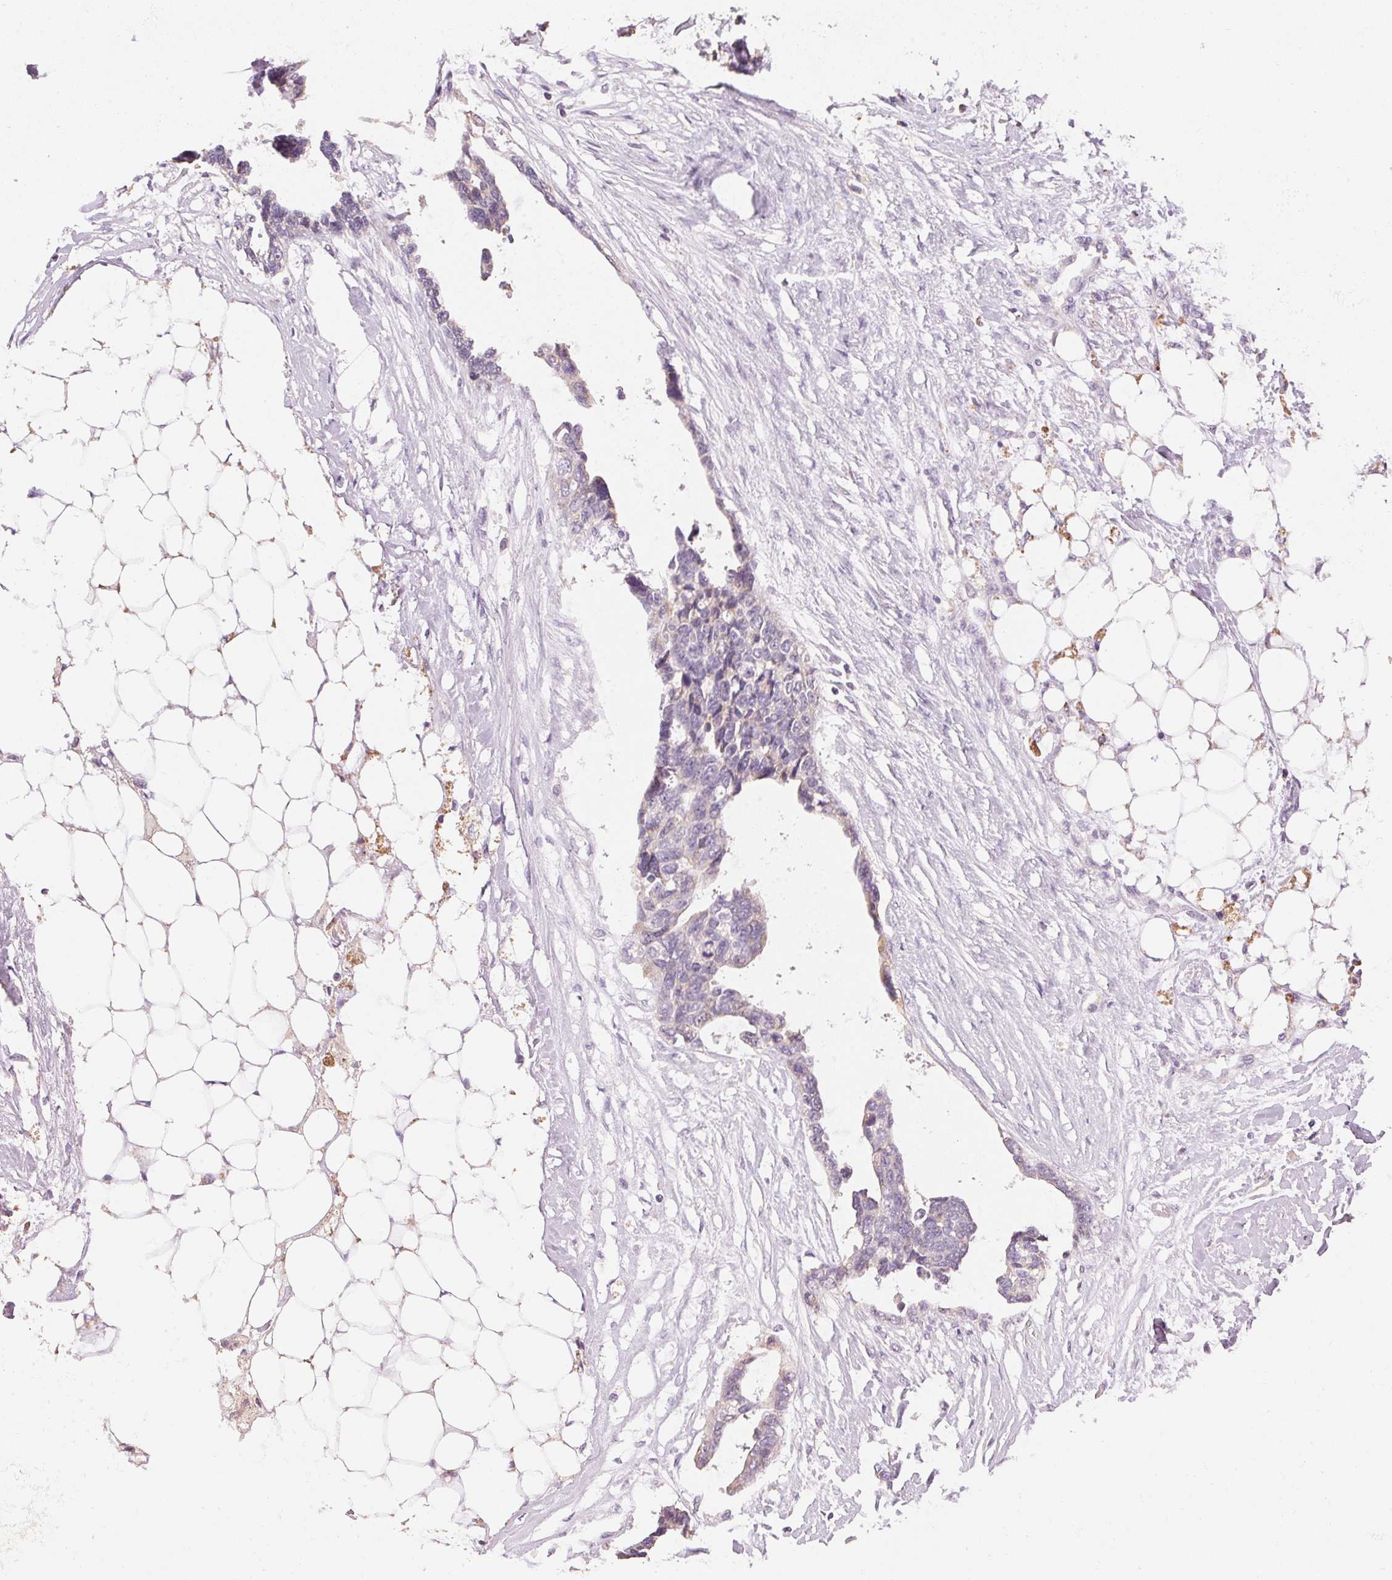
{"staining": {"intensity": "negative", "quantity": "none", "location": "none"}, "tissue": "ovarian cancer", "cell_type": "Tumor cells", "image_type": "cancer", "snomed": [{"axis": "morphology", "description": "Cystadenocarcinoma, serous, NOS"}, {"axis": "topography", "description": "Ovary"}], "caption": "Immunohistochemistry (IHC) micrograph of human serous cystadenocarcinoma (ovarian) stained for a protein (brown), which displays no staining in tumor cells.", "gene": "LYZL6", "patient": {"sex": "female", "age": 69}}